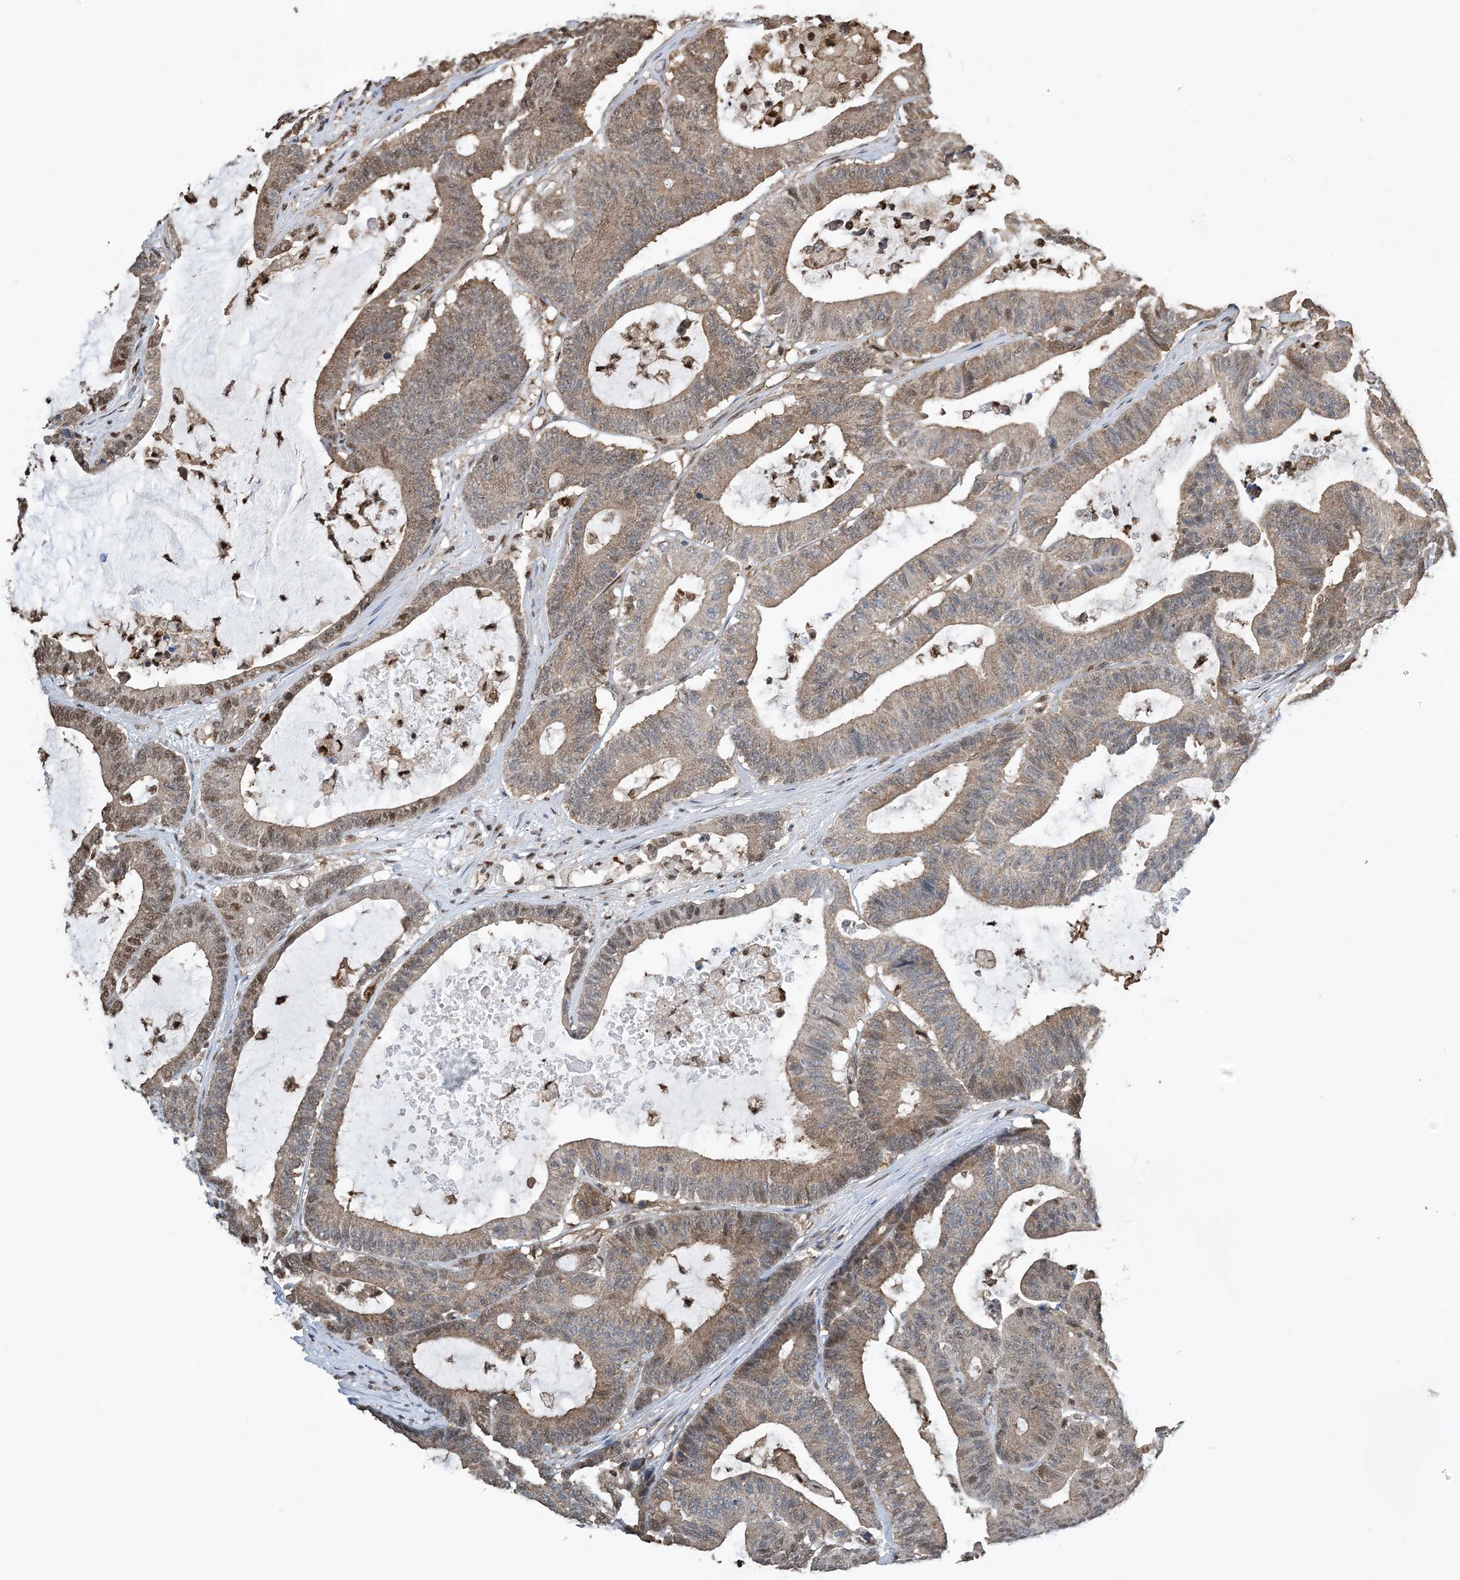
{"staining": {"intensity": "moderate", "quantity": "25%-75%", "location": "cytoplasmic/membranous,nuclear"}, "tissue": "colorectal cancer", "cell_type": "Tumor cells", "image_type": "cancer", "snomed": [{"axis": "morphology", "description": "Adenocarcinoma, NOS"}, {"axis": "topography", "description": "Colon"}], "caption": "The image exhibits immunohistochemical staining of colorectal cancer (adenocarcinoma). There is moderate cytoplasmic/membranous and nuclear positivity is appreciated in approximately 25%-75% of tumor cells. Using DAB (brown) and hematoxylin (blue) stains, captured at high magnification using brightfield microscopy.", "gene": "HSPA1A", "patient": {"sex": "female", "age": 84}}